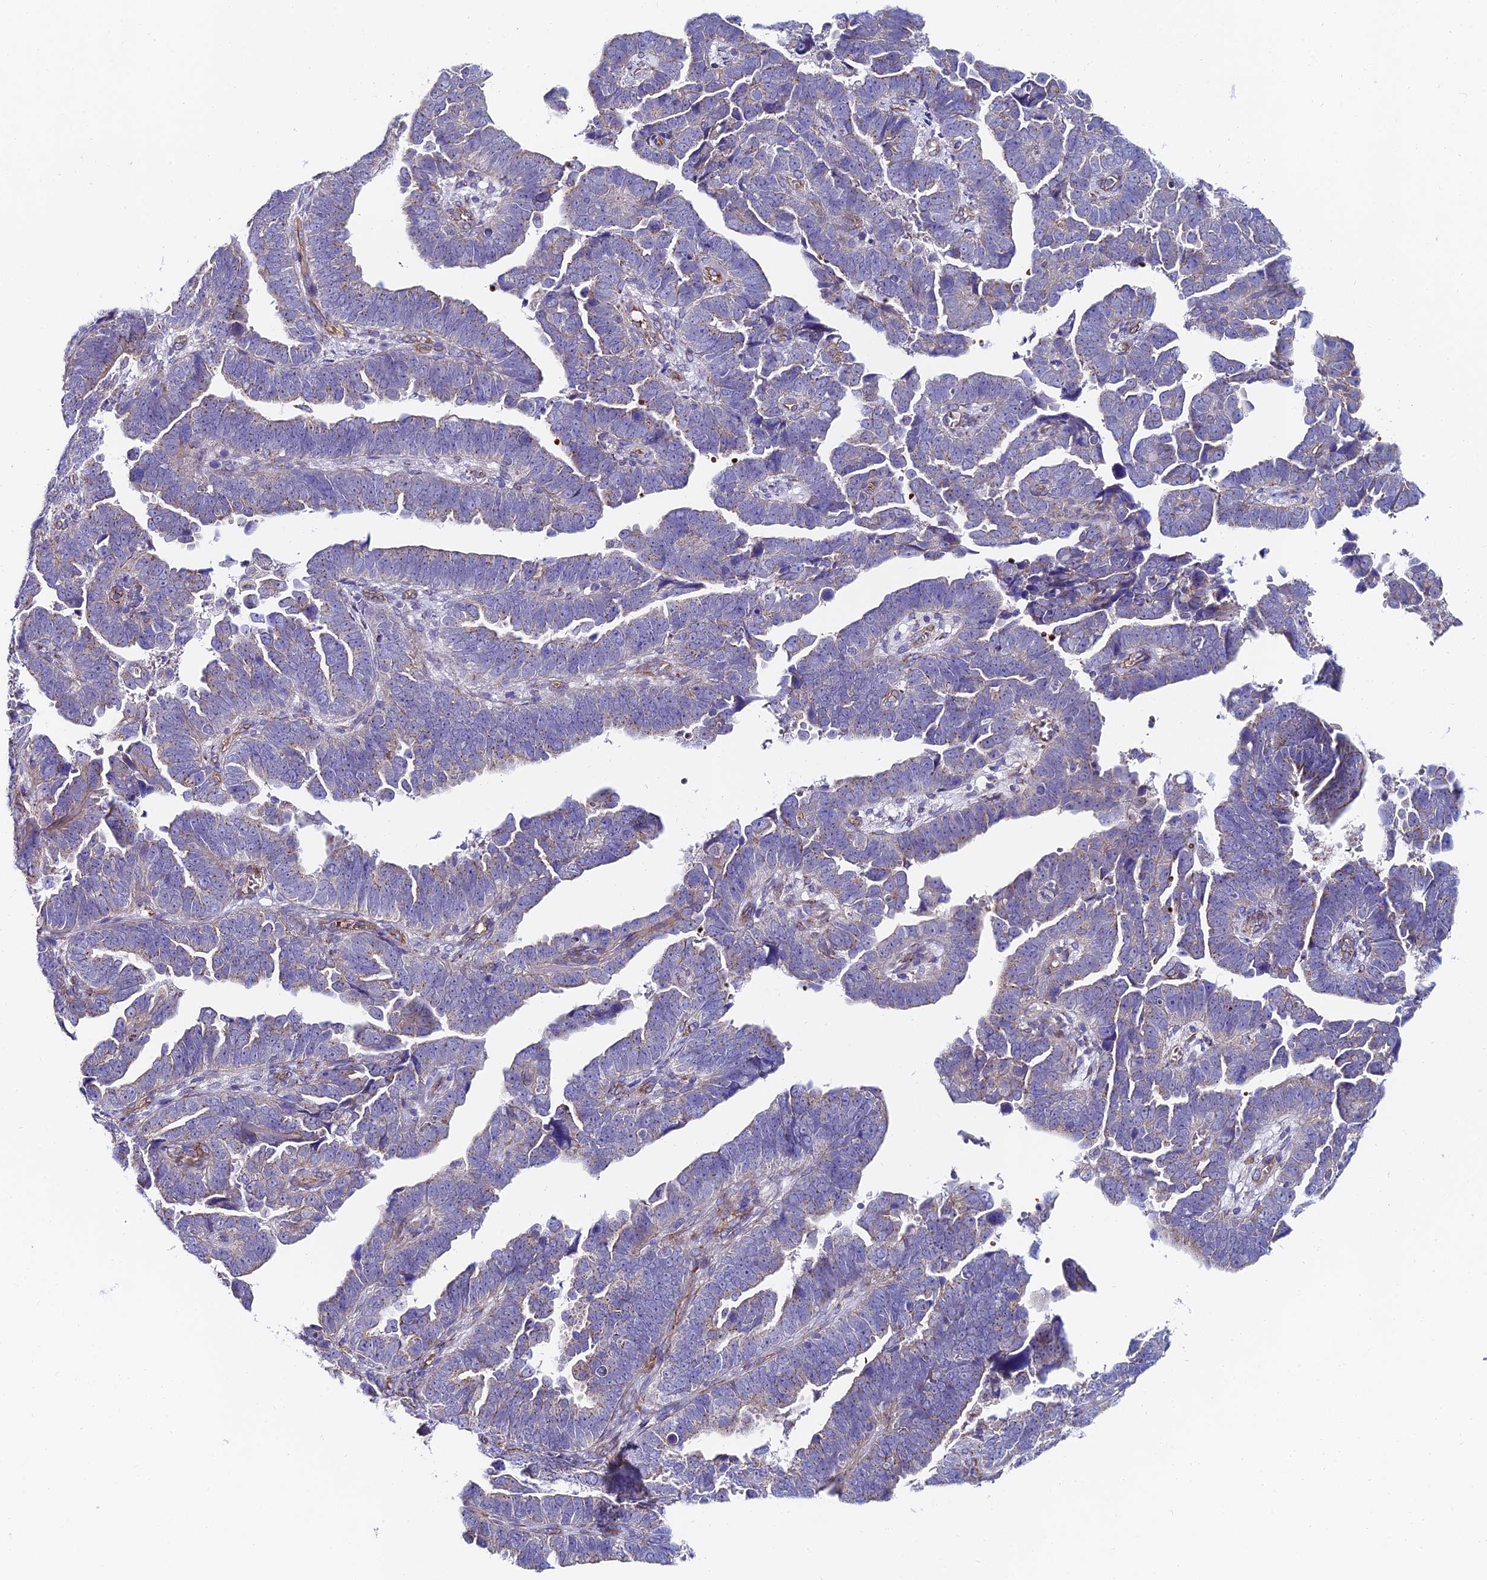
{"staining": {"intensity": "negative", "quantity": "none", "location": "none"}, "tissue": "endometrial cancer", "cell_type": "Tumor cells", "image_type": "cancer", "snomed": [{"axis": "morphology", "description": "Adenocarcinoma, NOS"}, {"axis": "topography", "description": "Endometrium"}], "caption": "An image of endometrial cancer stained for a protein displays no brown staining in tumor cells.", "gene": "ADGRF3", "patient": {"sex": "female", "age": 75}}